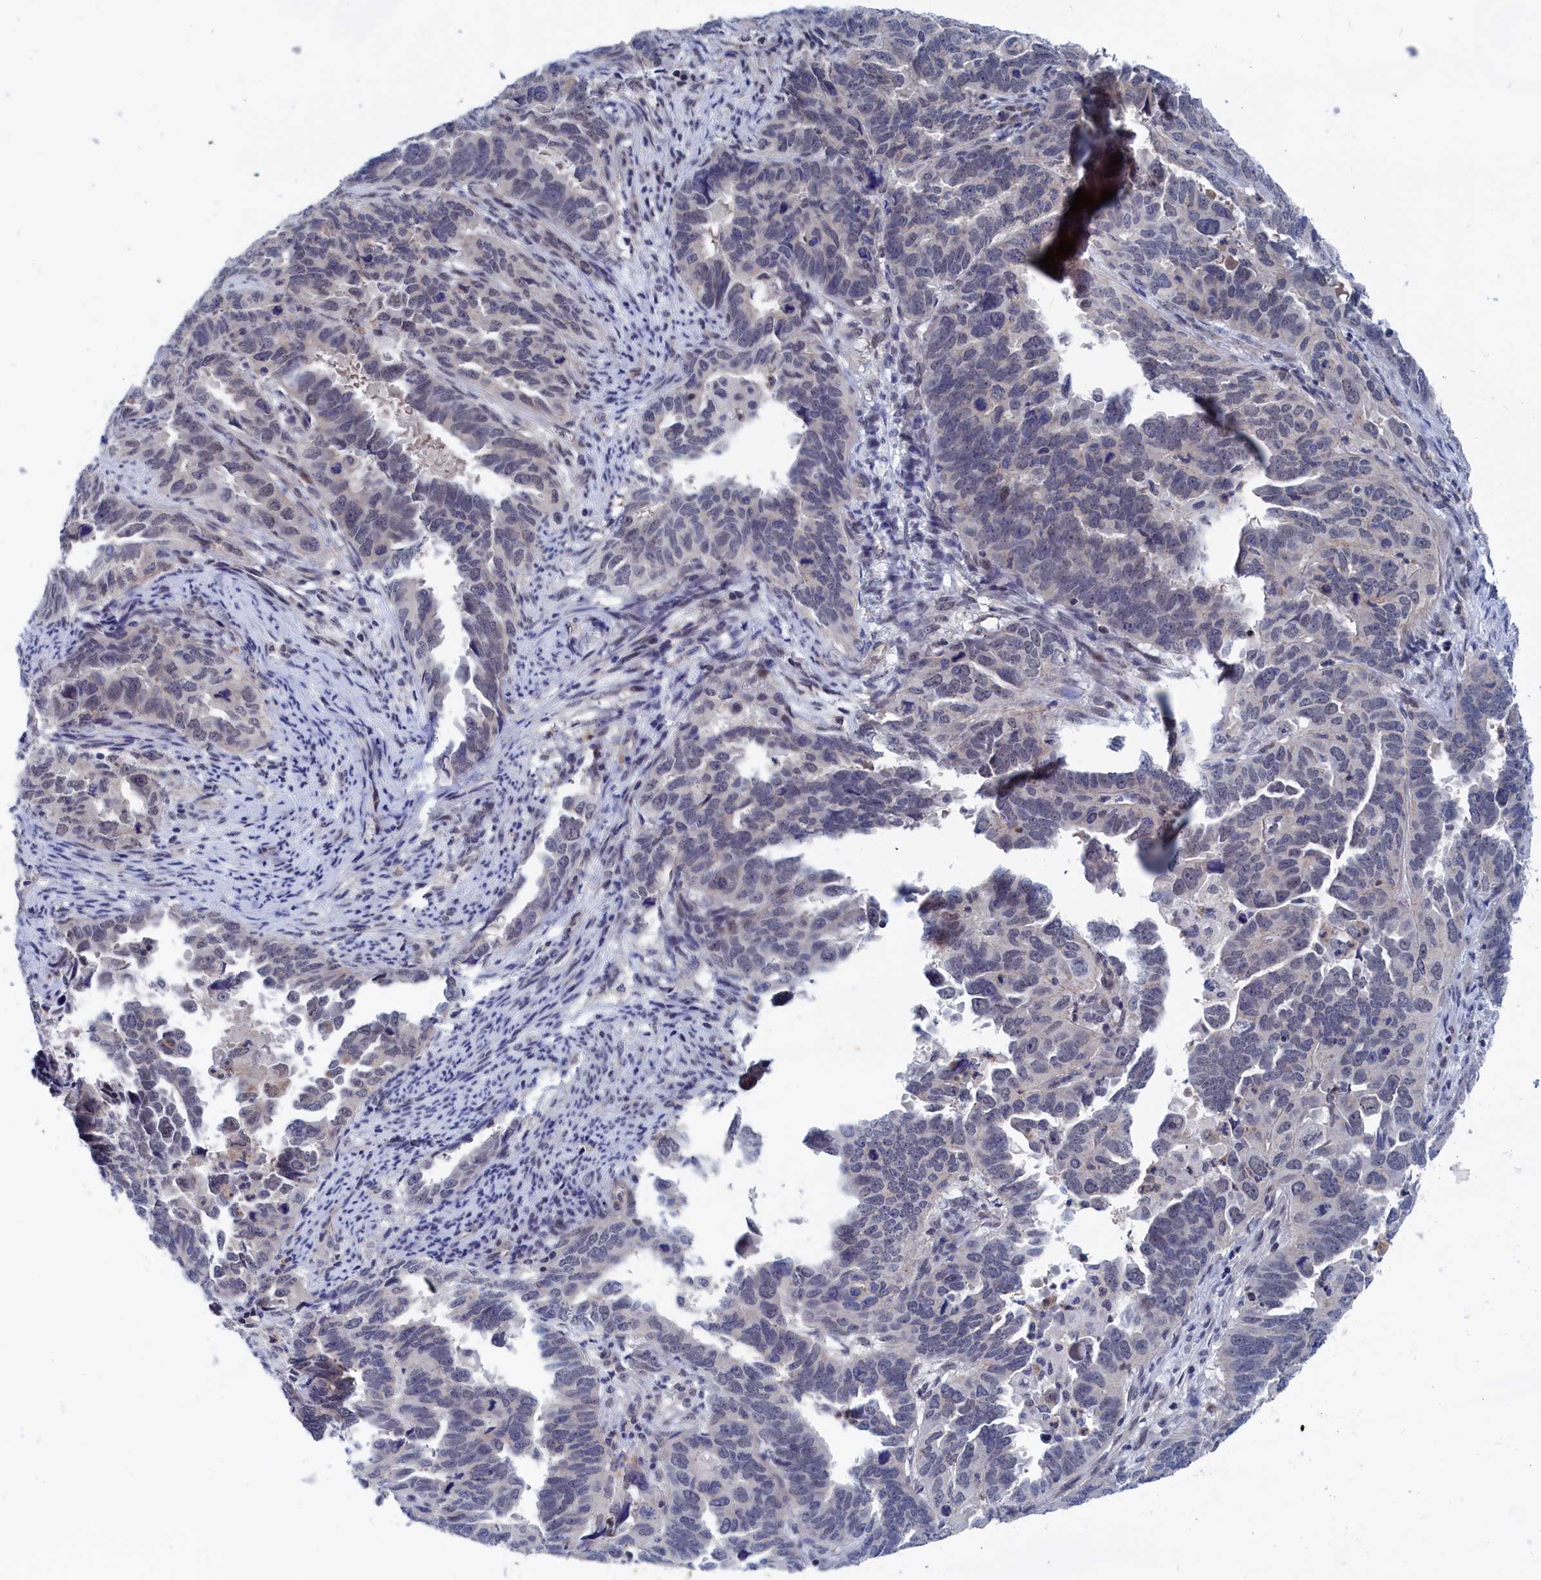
{"staining": {"intensity": "negative", "quantity": "none", "location": "none"}, "tissue": "endometrial cancer", "cell_type": "Tumor cells", "image_type": "cancer", "snomed": [{"axis": "morphology", "description": "Adenocarcinoma, NOS"}, {"axis": "topography", "description": "Endometrium"}], "caption": "The histopathology image exhibits no significant expression in tumor cells of endometrial cancer (adenocarcinoma).", "gene": "MARCHF3", "patient": {"sex": "female", "age": 65}}